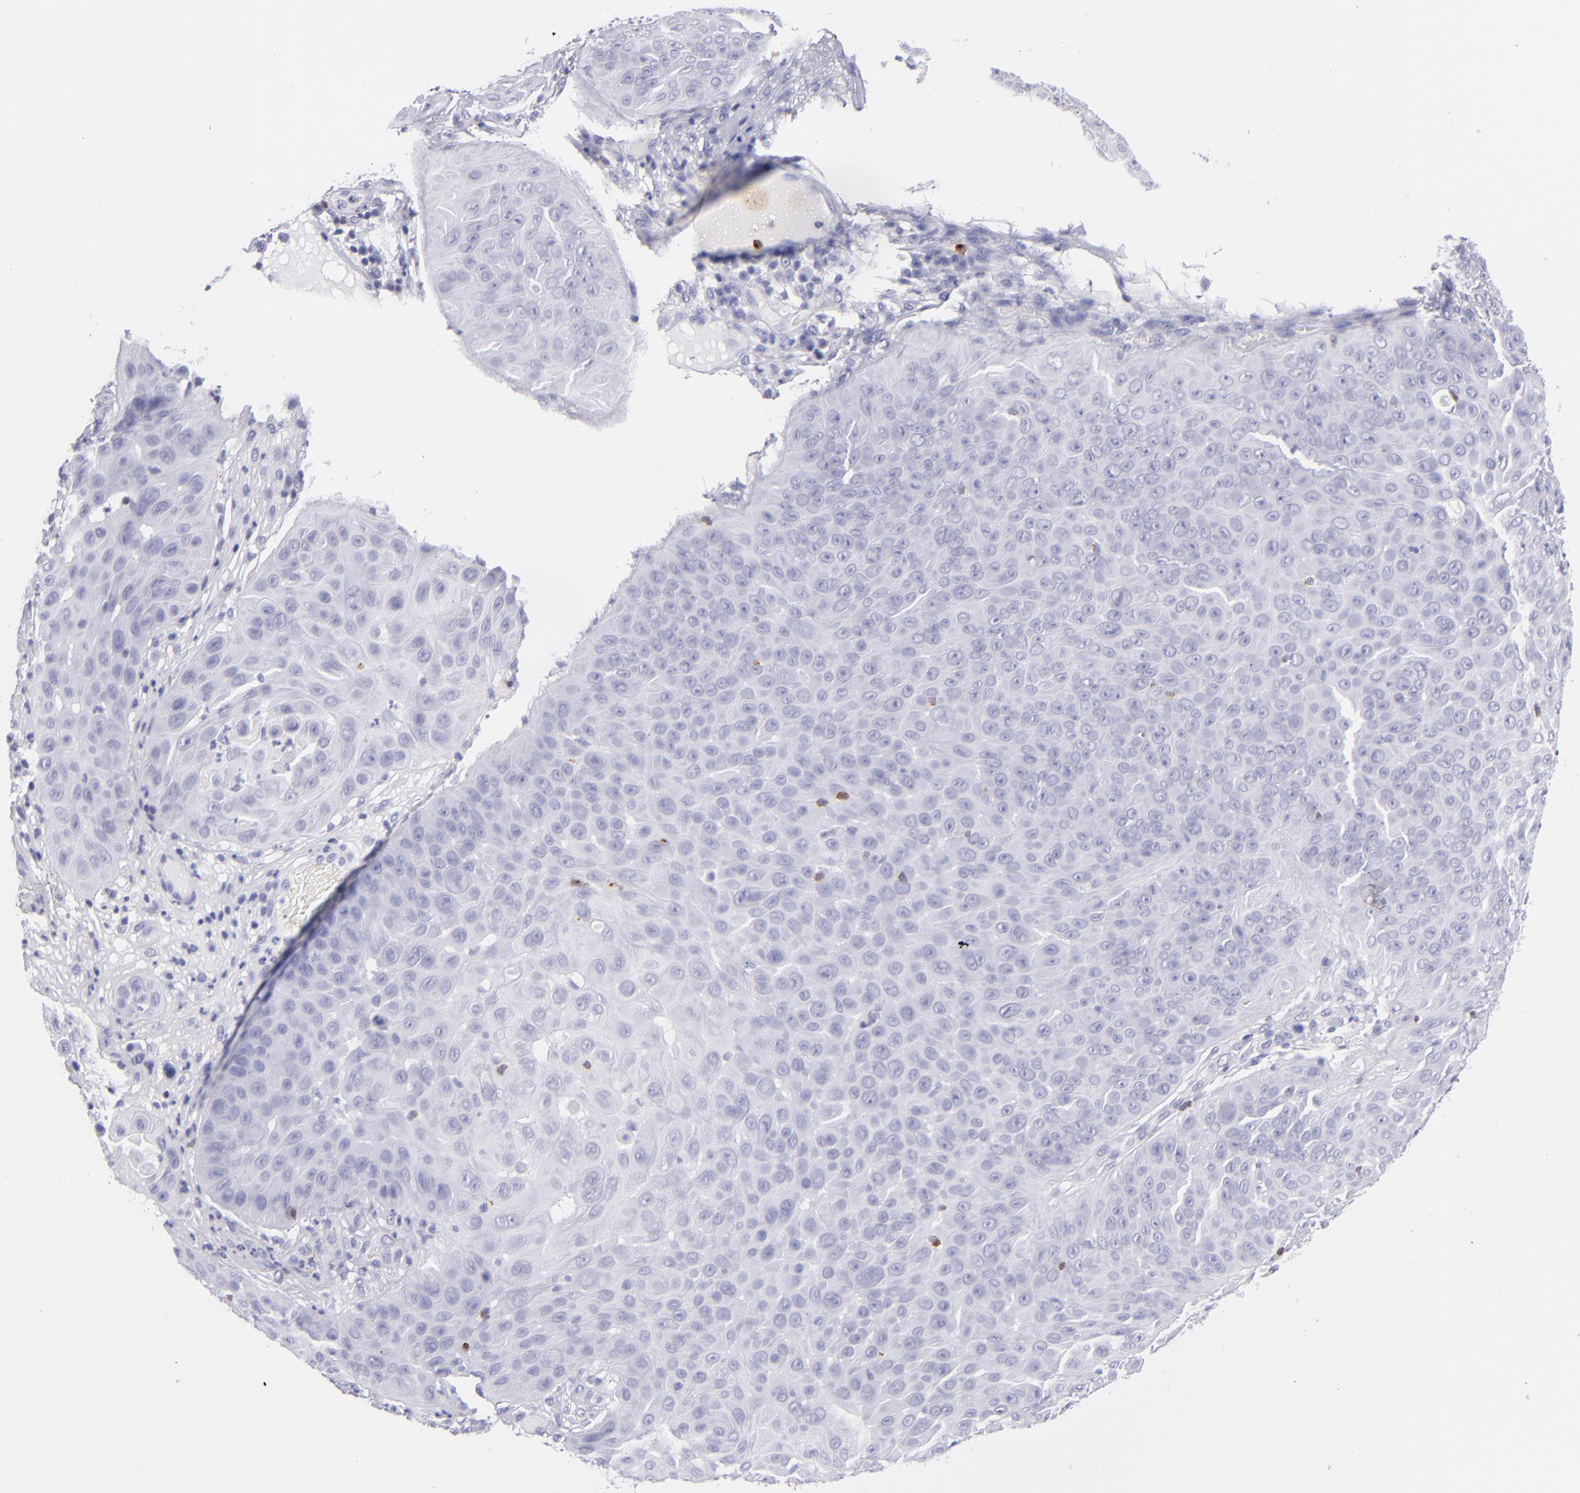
{"staining": {"intensity": "negative", "quantity": "none", "location": "none"}, "tissue": "skin cancer", "cell_type": "Tumor cells", "image_type": "cancer", "snomed": [{"axis": "morphology", "description": "Squamous cell carcinoma, NOS"}, {"axis": "topography", "description": "Skin"}], "caption": "An image of human skin cancer (squamous cell carcinoma) is negative for staining in tumor cells.", "gene": "PRF1", "patient": {"sex": "male", "age": 82}}